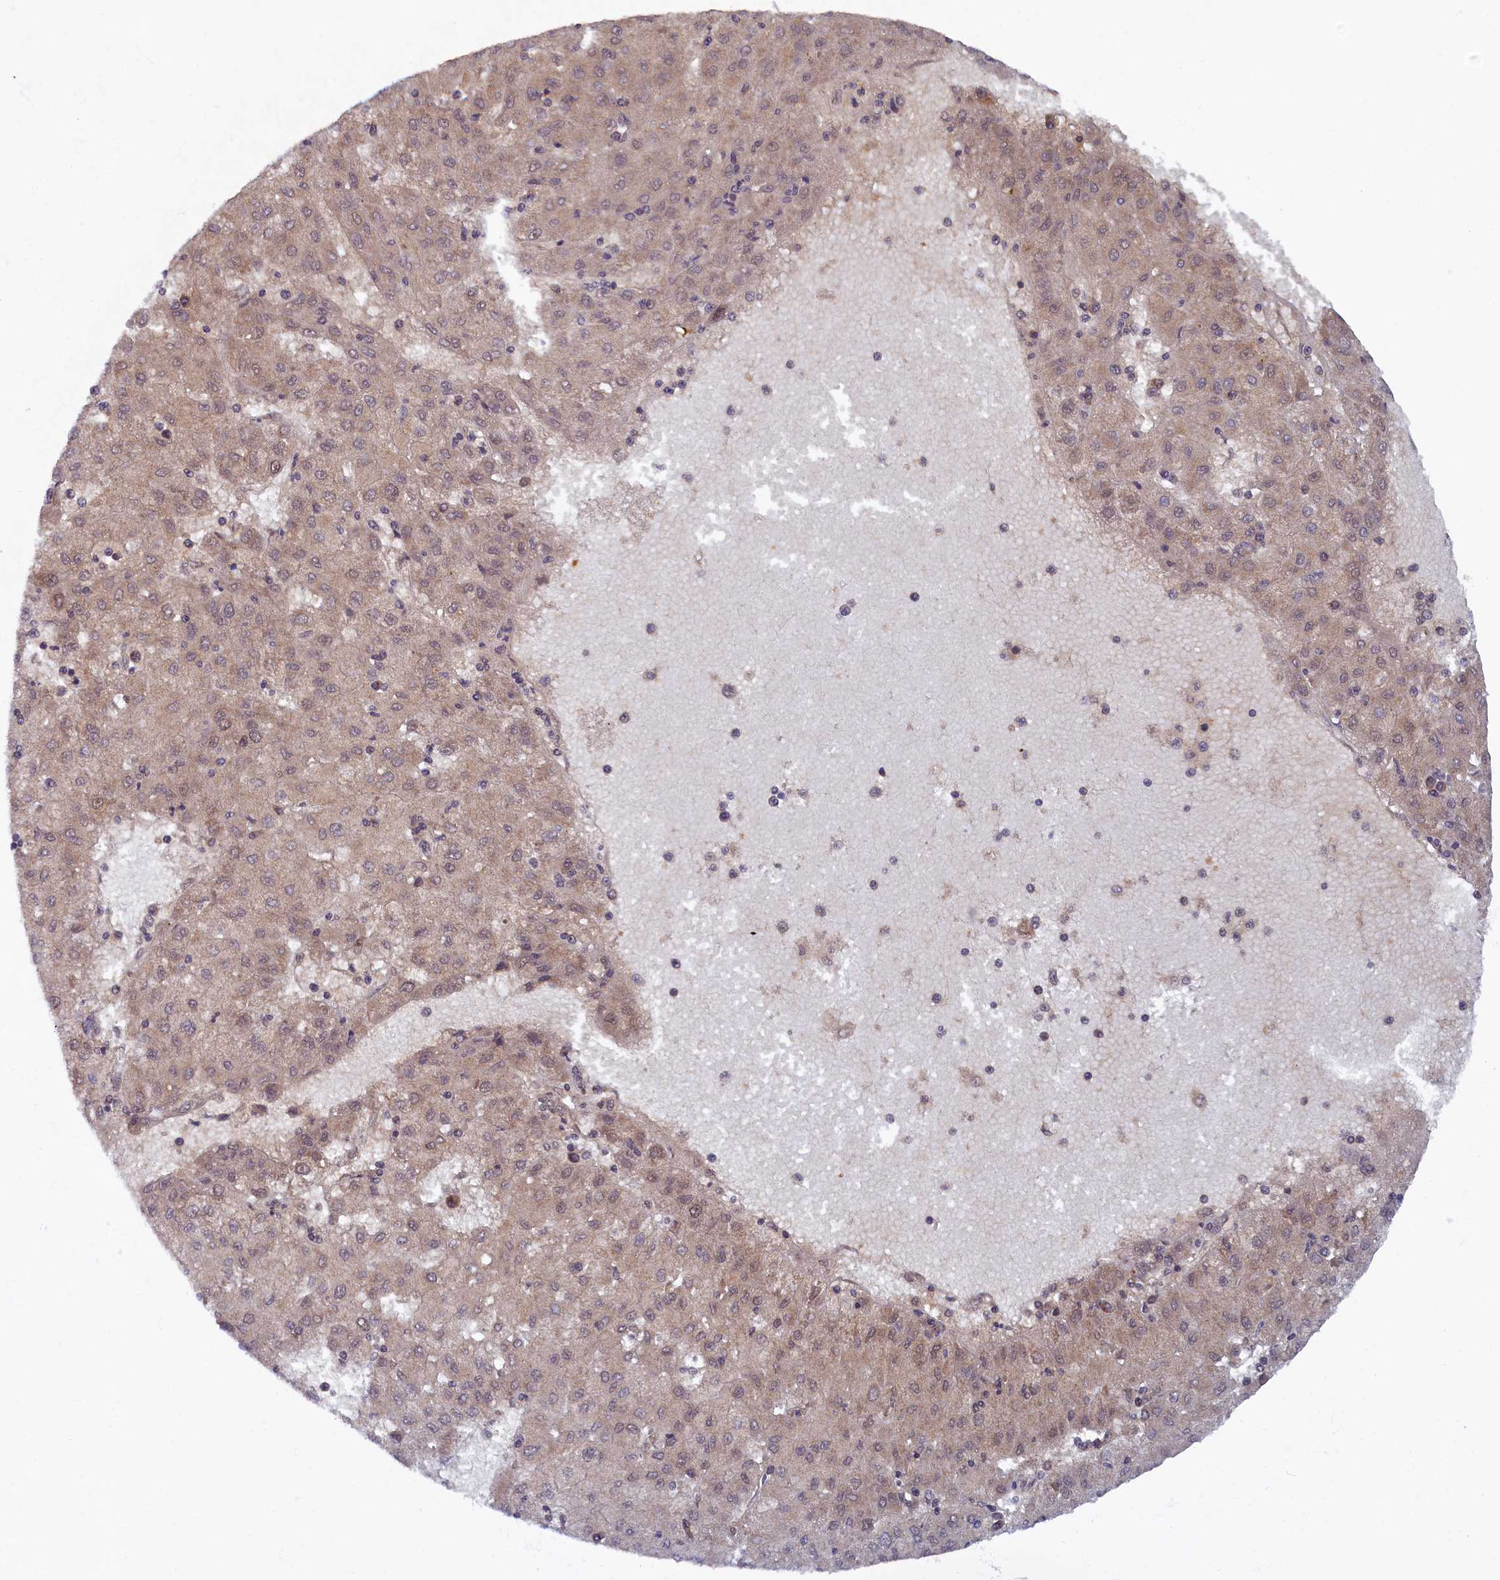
{"staining": {"intensity": "weak", "quantity": "25%-75%", "location": "cytoplasmic/membranous,nuclear"}, "tissue": "liver cancer", "cell_type": "Tumor cells", "image_type": "cancer", "snomed": [{"axis": "morphology", "description": "Carcinoma, Hepatocellular, NOS"}, {"axis": "topography", "description": "Liver"}], "caption": "Brown immunohistochemical staining in liver cancer (hepatocellular carcinoma) reveals weak cytoplasmic/membranous and nuclear staining in about 25%-75% of tumor cells.", "gene": "BRCA1", "patient": {"sex": "male", "age": 72}}